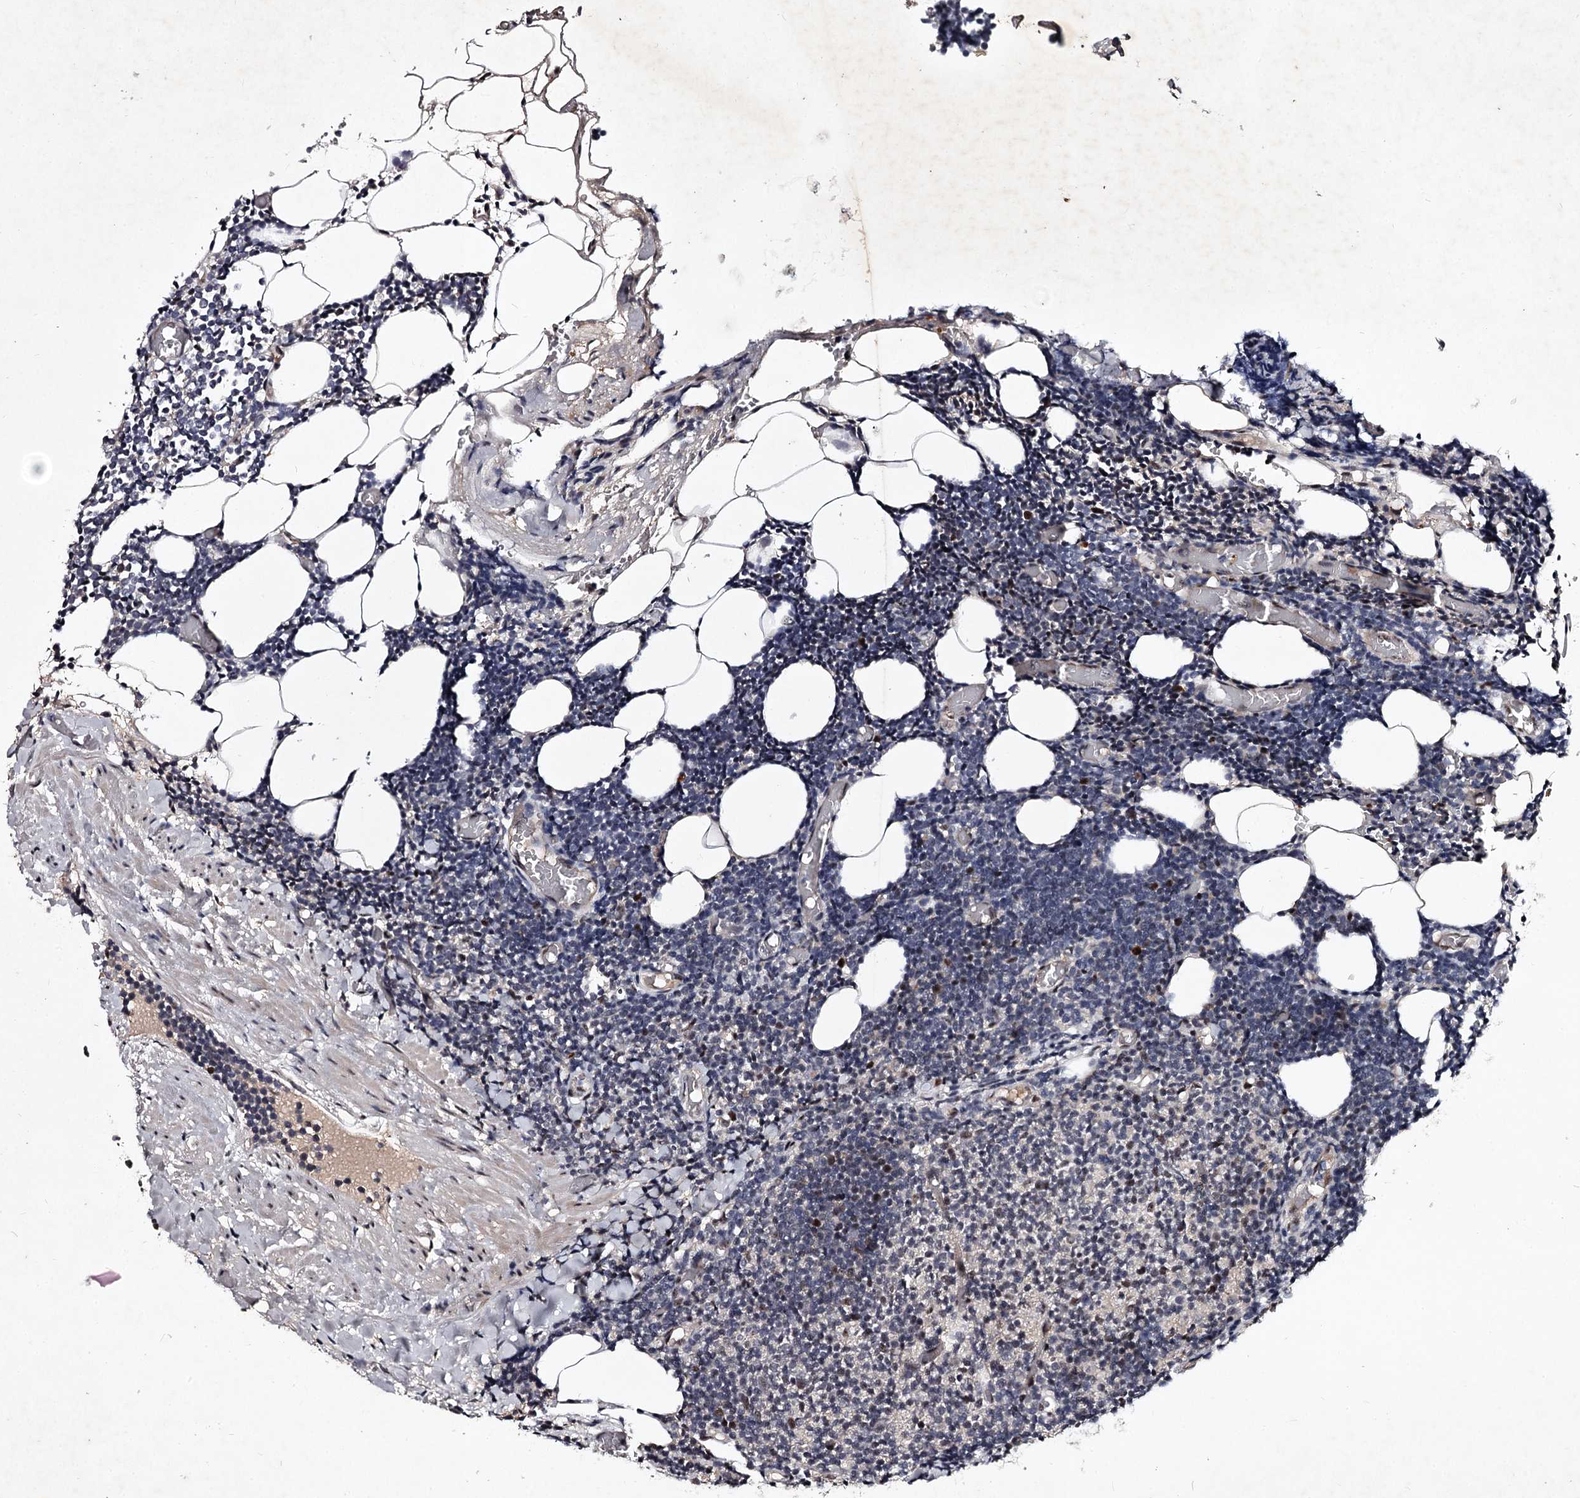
{"staining": {"intensity": "negative", "quantity": "none", "location": "none"}, "tissue": "lymphoma", "cell_type": "Tumor cells", "image_type": "cancer", "snomed": [{"axis": "morphology", "description": "Malignant lymphoma, non-Hodgkin's type, Low grade"}, {"axis": "topography", "description": "Lymph node"}], "caption": "A micrograph of human malignant lymphoma, non-Hodgkin's type (low-grade) is negative for staining in tumor cells.", "gene": "RNF44", "patient": {"sex": "male", "age": 66}}